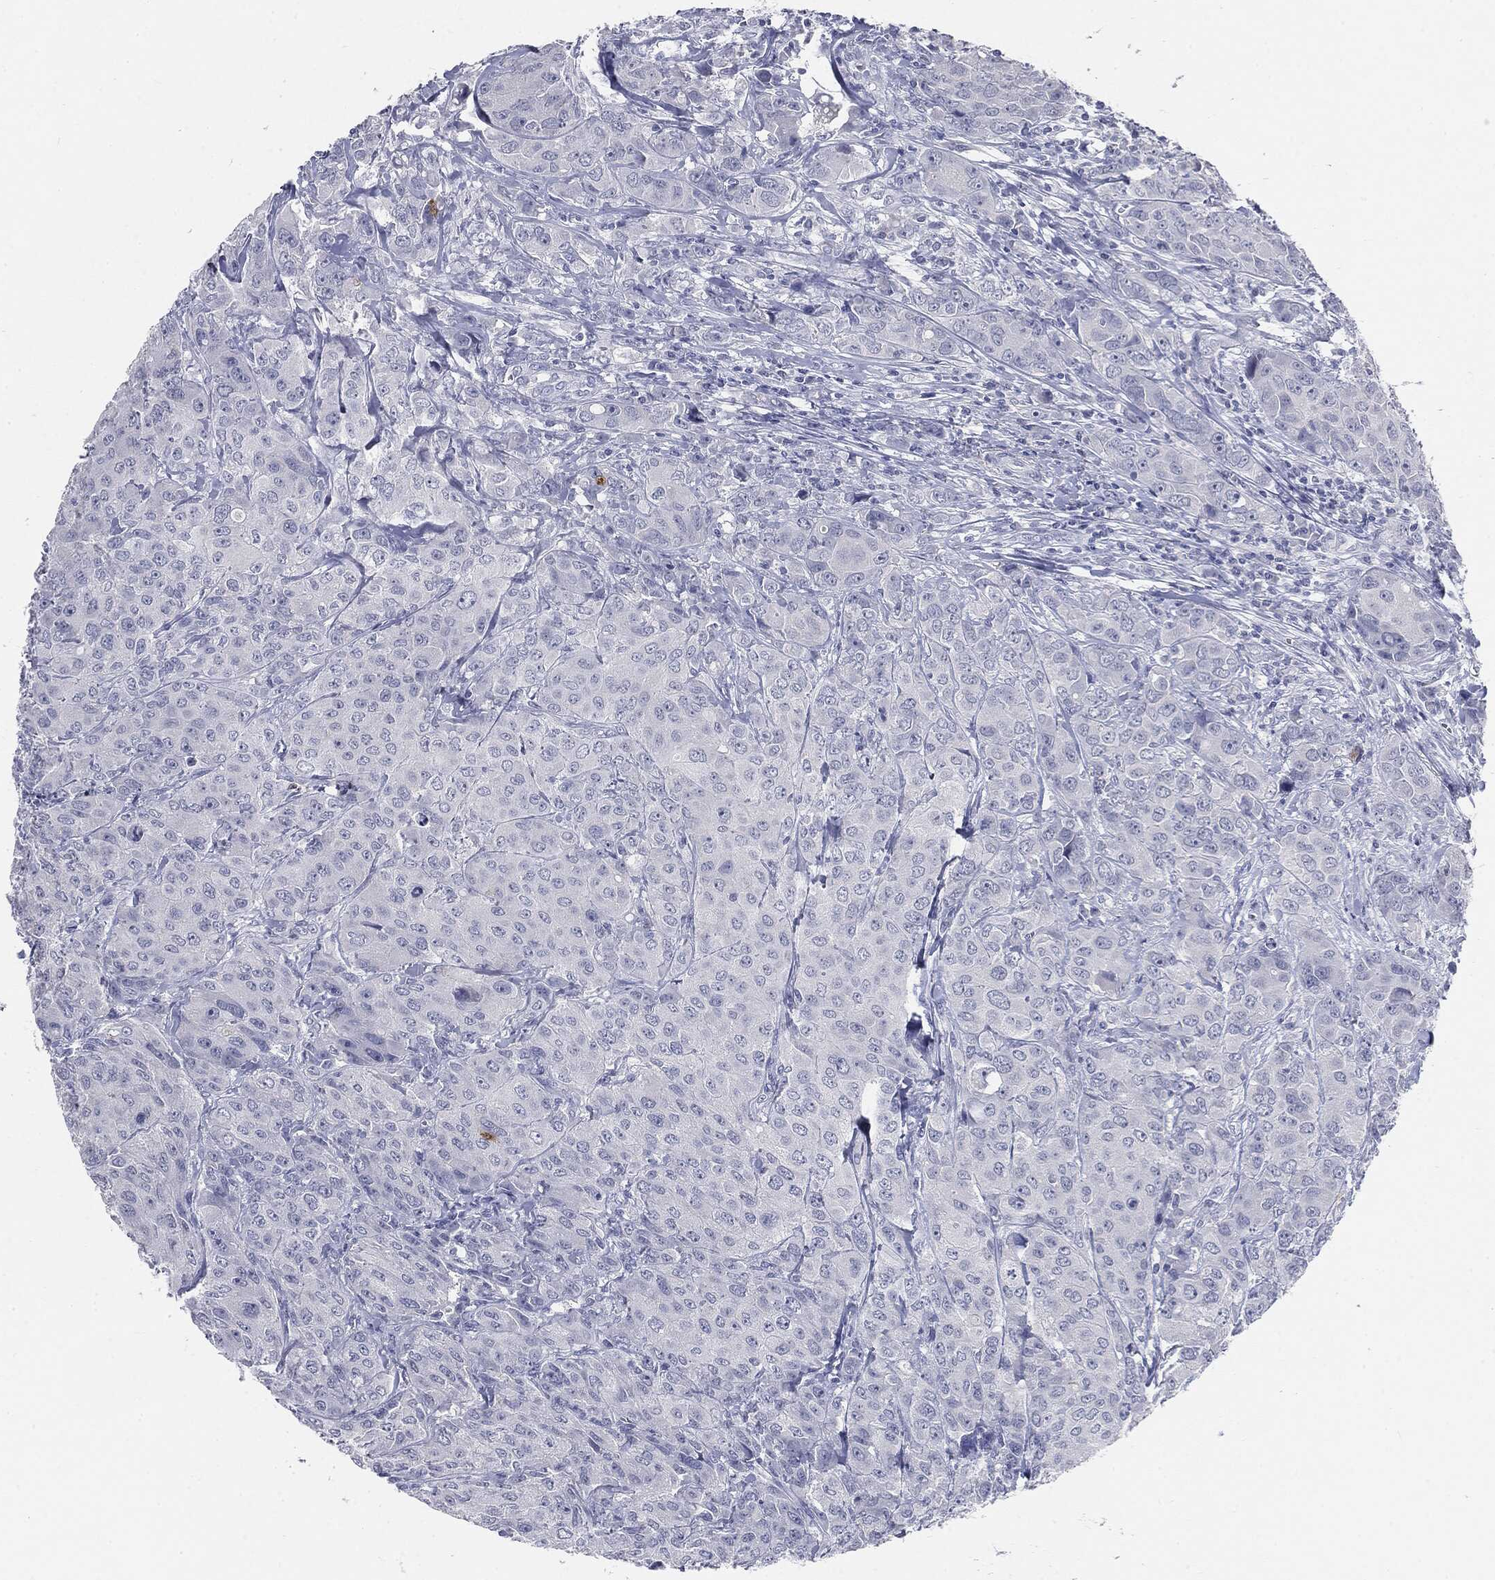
{"staining": {"intensity": "negative", "quantity": "none", "location": "none"}, "tissue": "breast cancer", "cell_type": "Tumor cells", "image_type": "cancer", "snomed": [{"axis": "morphology", "description": "Duct carcinoma"}, {"axis": "topography", "description": "Breast"}], "caption": "Immunohistochemistry micrograph of breast intraductal carcinoma stained for a protein (brown), which demonstrates no expression in tumor cells.", "gene": "CGB1", "patient": {"sex": "female", "age": 43}}